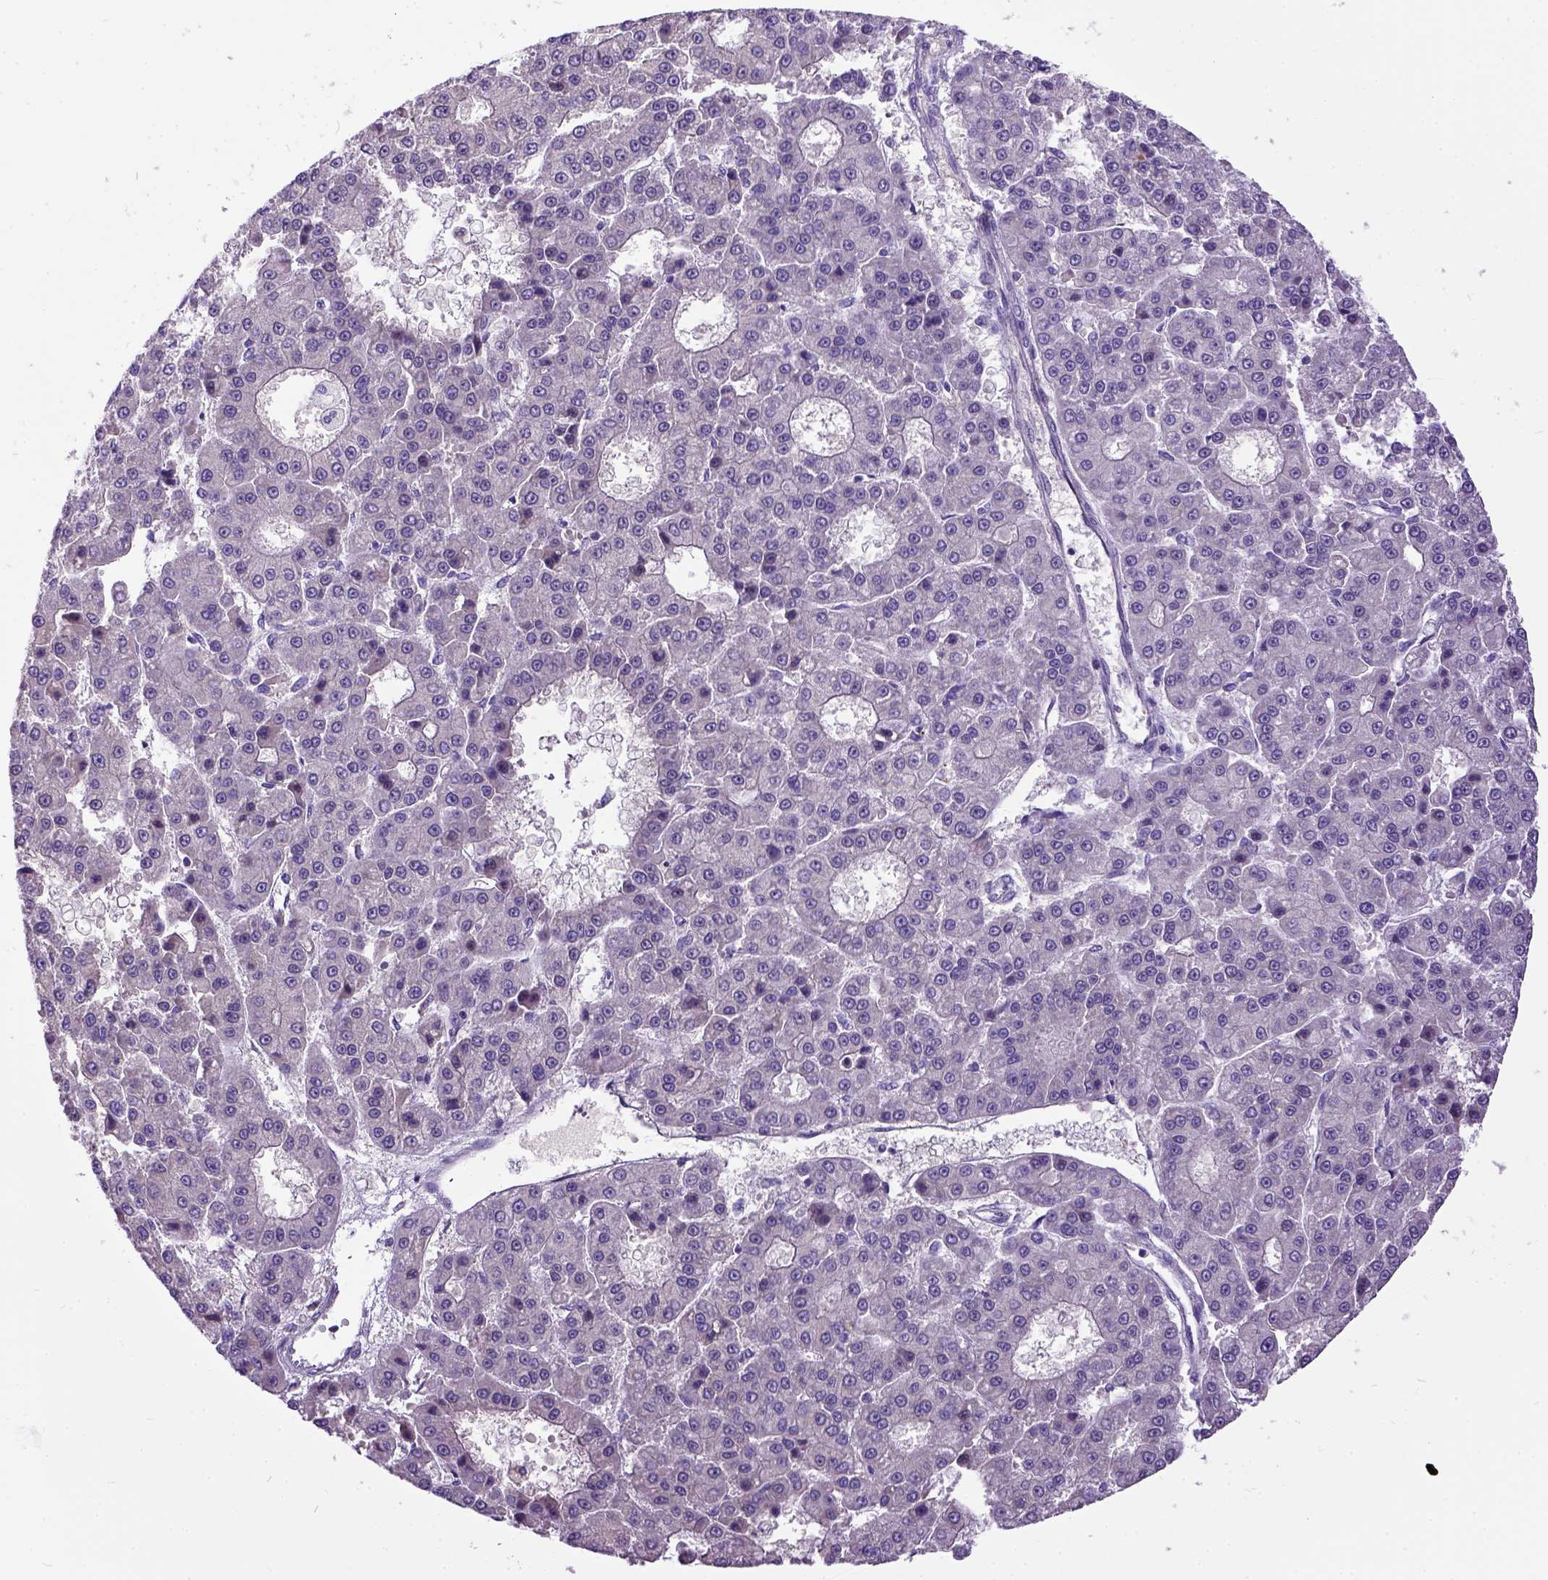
{"staining": {"intensity": "negative", "quantity": "none", "location": "none"}, "tissue": "liver cancer", "cell_type": "Tumor cells", "image_type": "cancer", "snomed": [{"axis": "morphology", "description": "Carcinoma, Hepatocellular, NOS"}, {"axis": "topography", "description": "Liver"}], "caption": "There is no significant expression in tumor cells of hepatocellular carcinoma (liver). (DAB immunohistochemistry visualized using brightfield microscopy, high magnification).", "gene": "NEK5", "patient": {"sex": "male", "age": 70}}